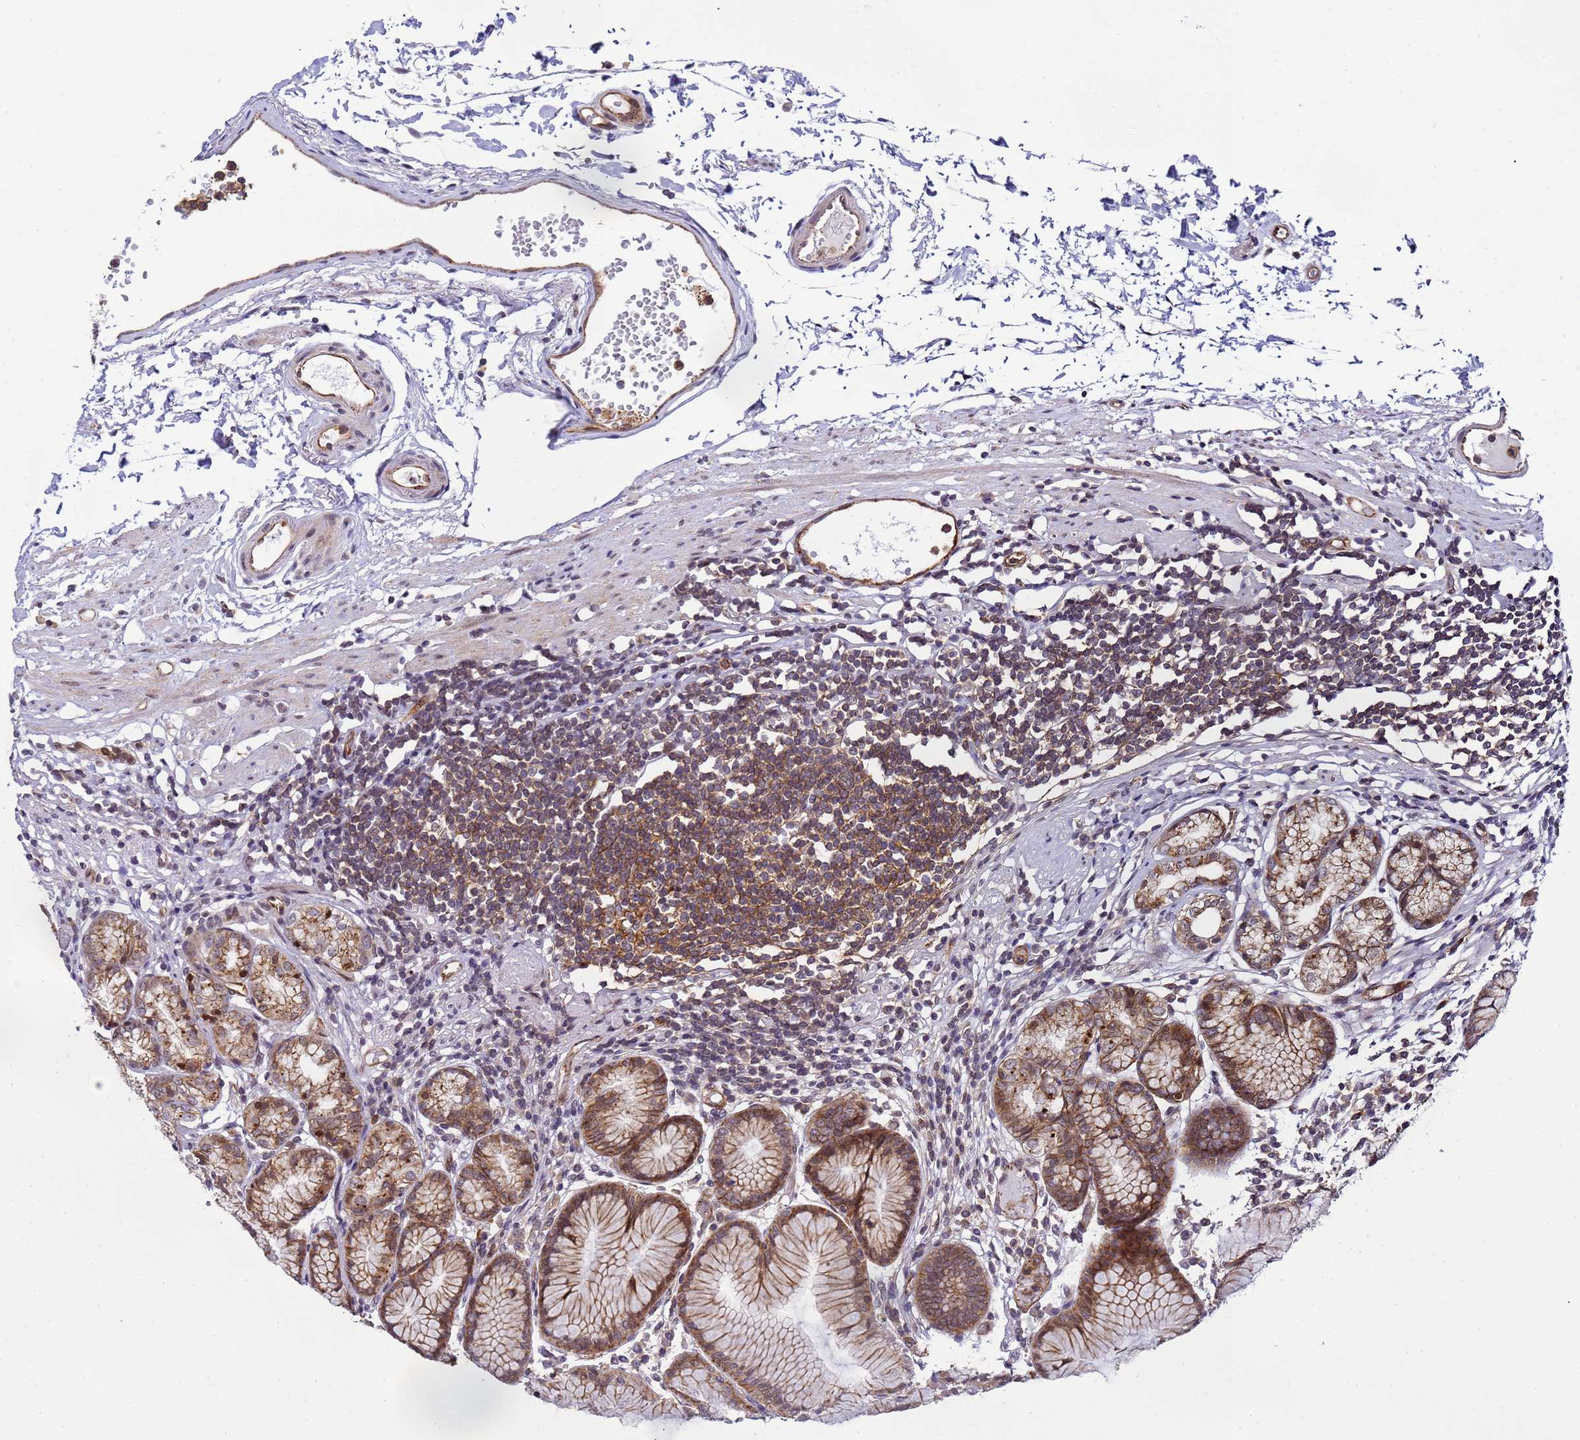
{"staining": {"intensity": "moderate", "quantity": ">75%", "location": "cytoplasmic/membranous"}, "tissue": "stomach", "cell_type": "Glandular cells", "image_type": "normal", "snomed": [{"axis": "morphology", "description": "Normal tissue, NOS"}, {"axis": "topography", "description": "Stomach"}], "caption": "Immunohistochemistry (IHC) staining of normal stomach, which reveals medium levels of moderate cytoplasmic/membranous expression in approximately >75% of glandular cells indicating moderate cytoplasmic/membranous protein expression. The staining was performed using DAB (3,3'-diaminobenzidine) (brown) for protein detection and nuclei were counterstained in hematoxylin (blue).", "gene": "EMC2", "patient": {"sex": "female", "age": 57}}